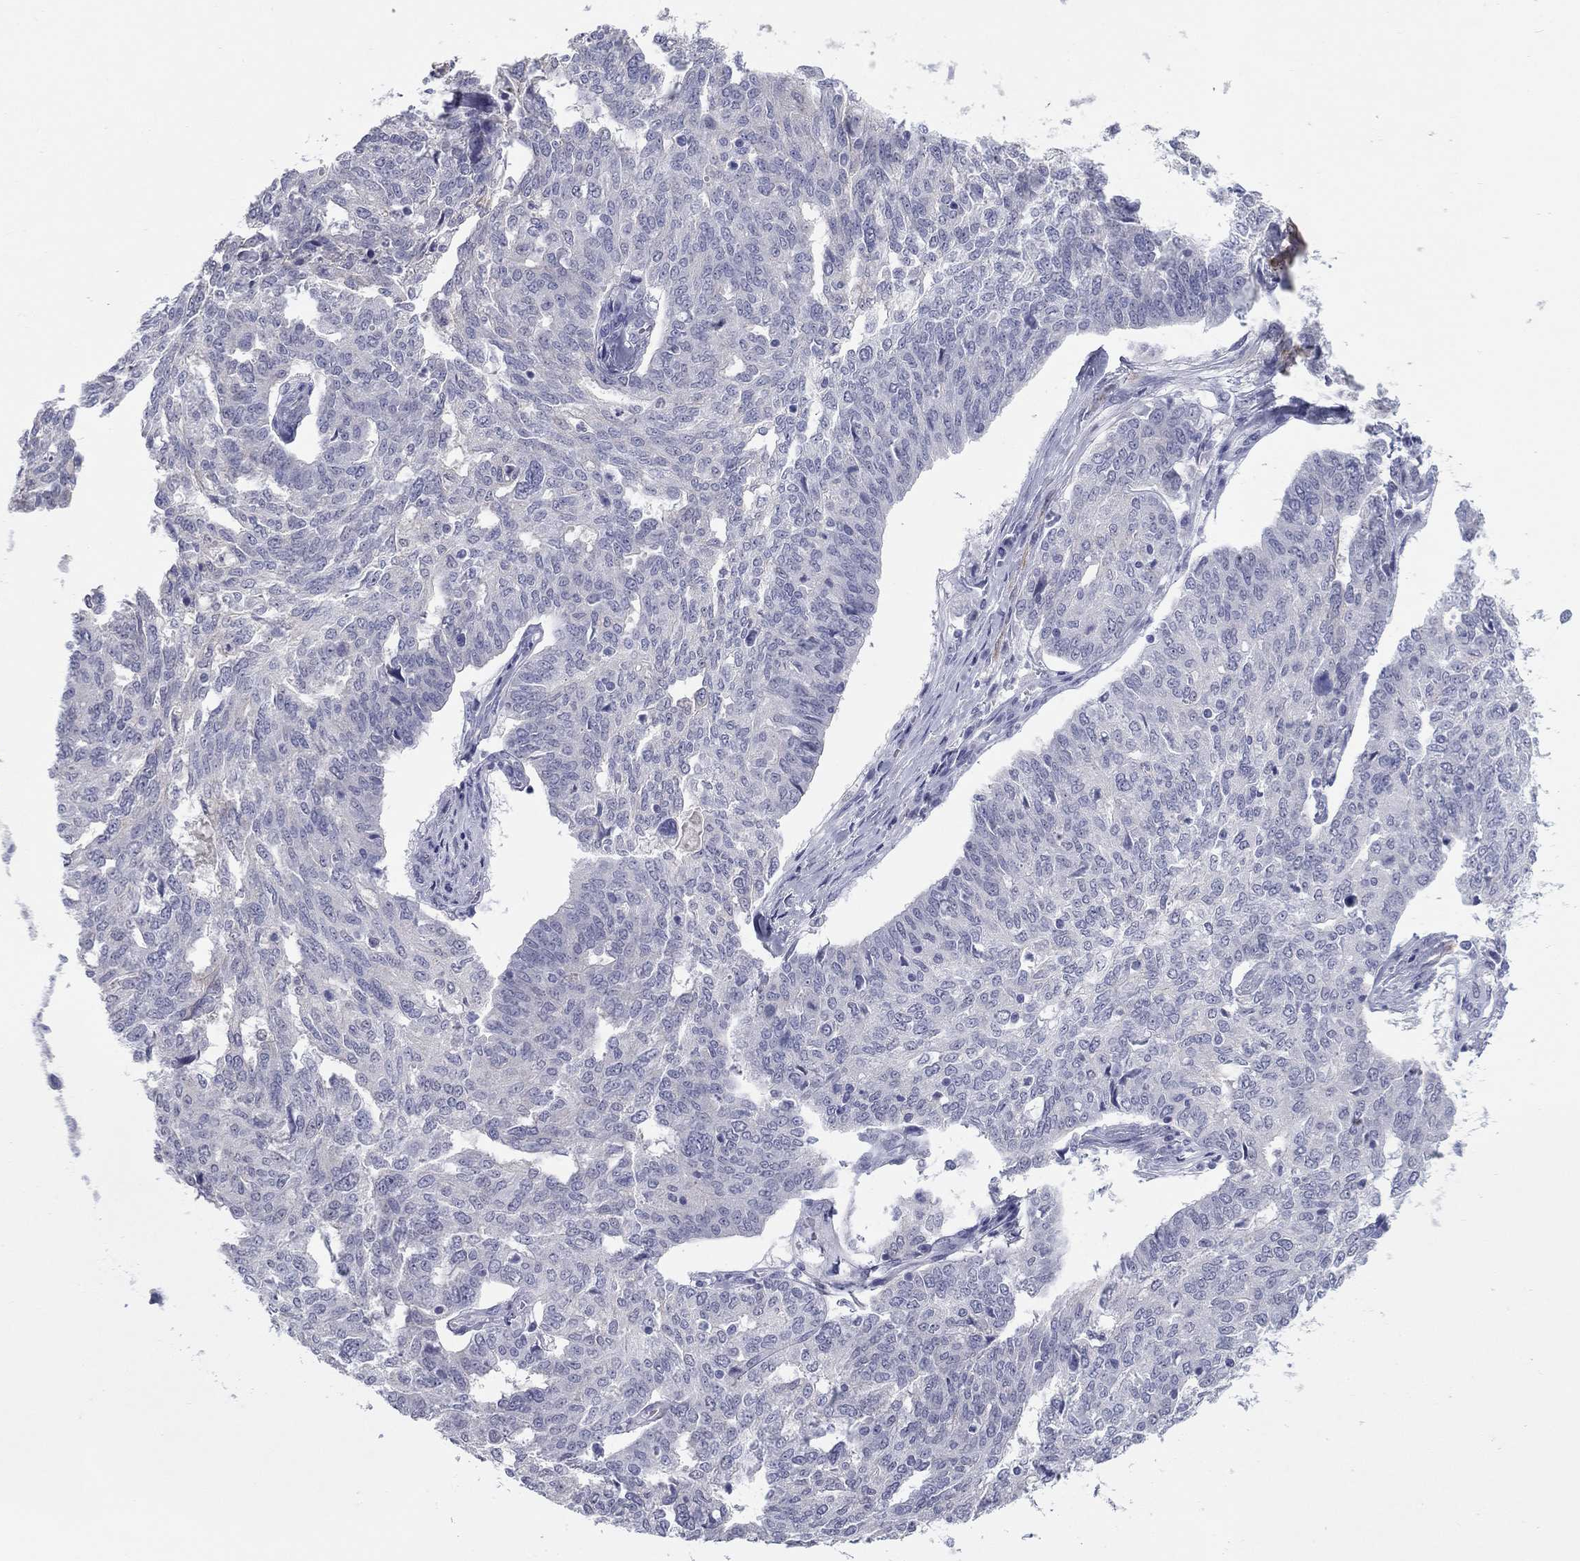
{"staining": {"intensity": "negative", "quantity": "none", "location": "none"}, "tissue": "ovarian cancer", "cell_type": "Tumor cells", "image_type": "cancer", "snomed": [{"axis": "morphology", "description": "Cystadenocarcinoma, serous, NOS"}, {"axis": "topography", "description": "Ovary"}], "caption": "High magnification brightfield microscopy of ovarian cancer stained with DAB (brown) and counterstained with hematoxylin (blue): tumor cells show no significant expression. (Immunohistochemistry, brightfield microscopy, high magnification).", "gene": "KRT75", "patient": {"sex": "female", "age": 67}}